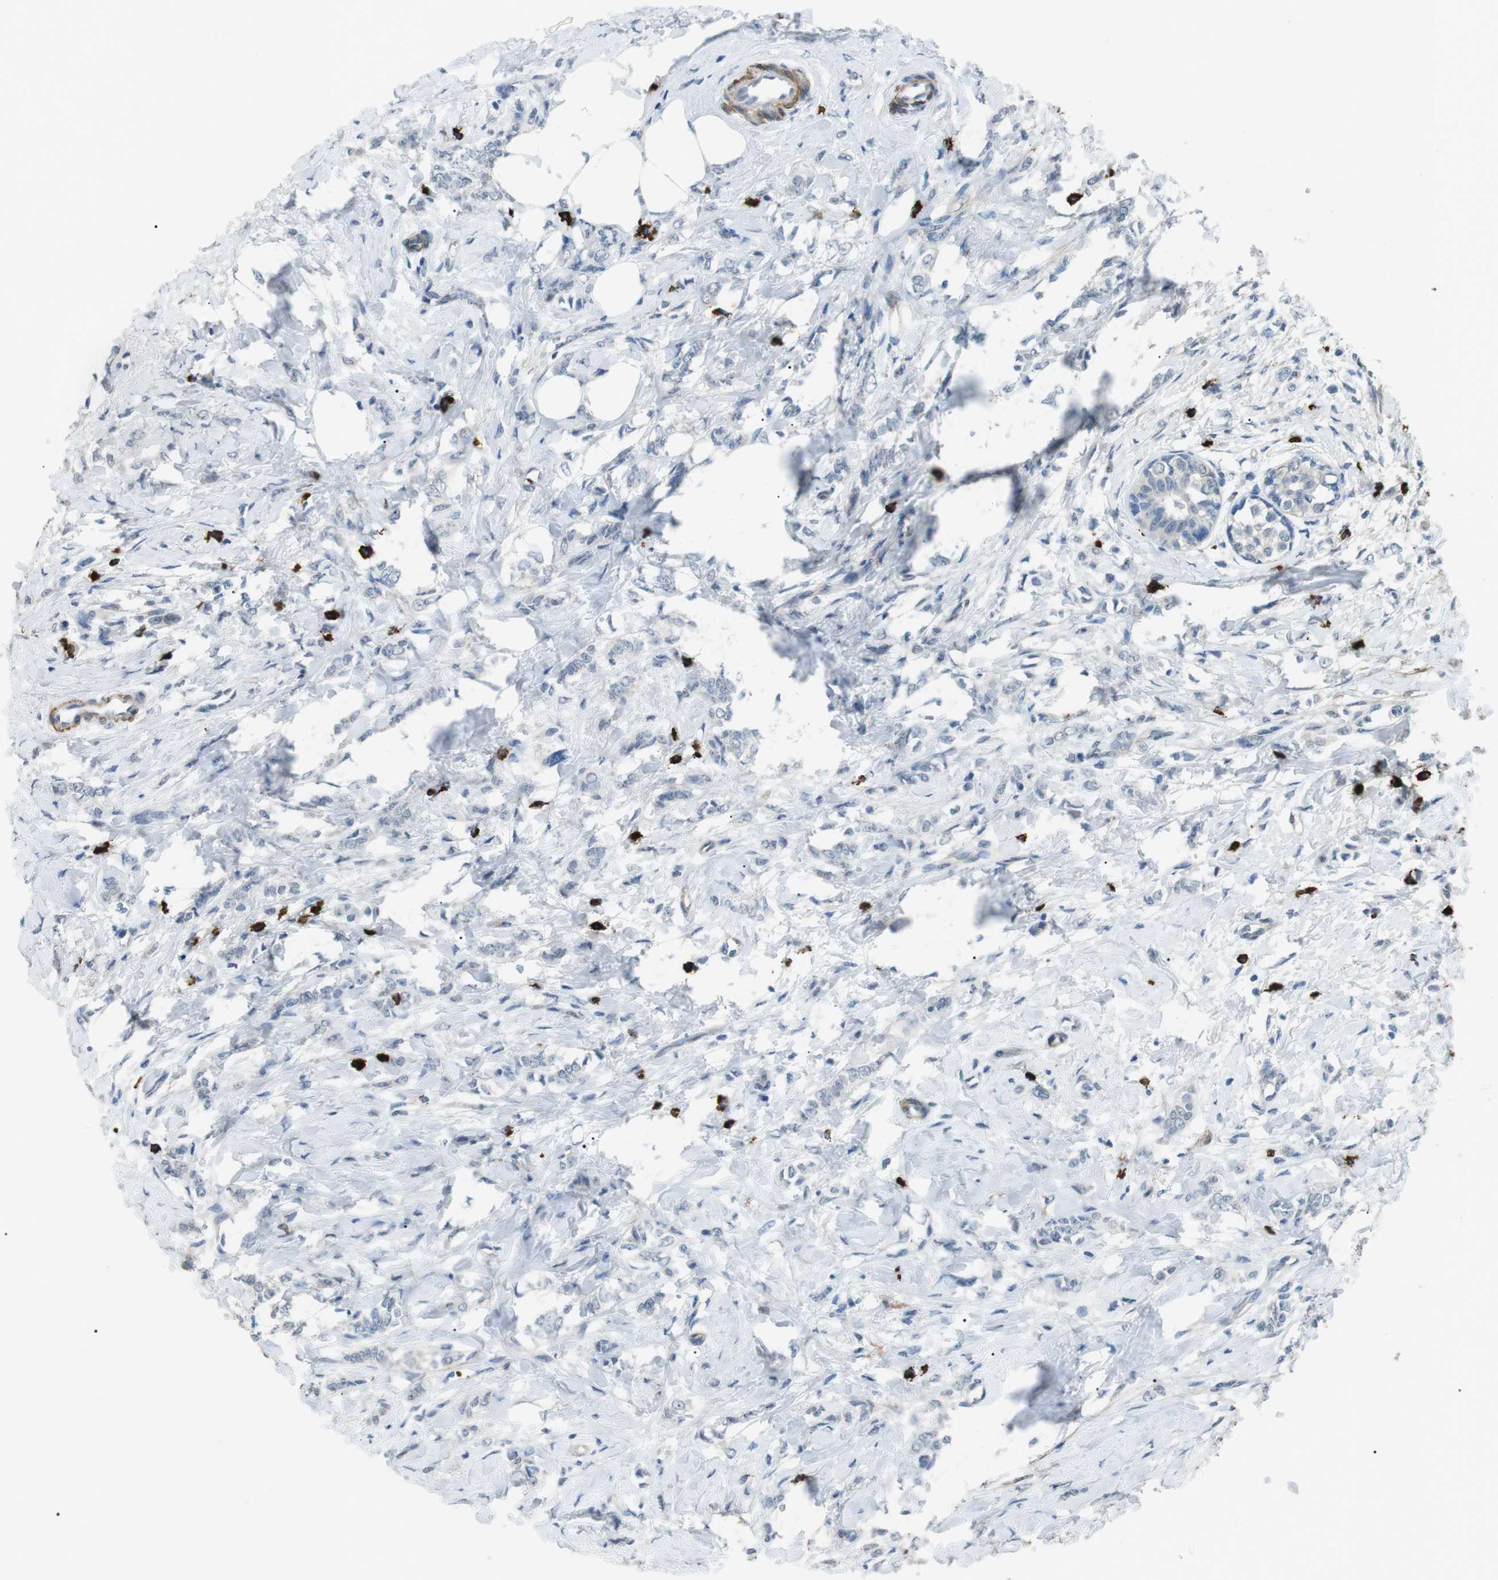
{"staining": {"intensity": "negative", "quantity": "none", "location": "none"}, "tissue": "breast cancer", "cell_type": "Tumor cells", "image_type": "cancer", "snomed": [{"axis": "morphology", "description": "Lobular carcinoma, in situ"}, {"axis": "morphology", "description": "Lobular carcinoma"}, {"axis": "topography", "description": "Breast"}], "caption": "This is an immunohistochemistry (IHC) histopathology image of human breast cancer (lobular carcinoma in situ). There is no positivity in tumor cells.", "gene": "GZMM", "patient": {"sex": "female", "age": 41}}